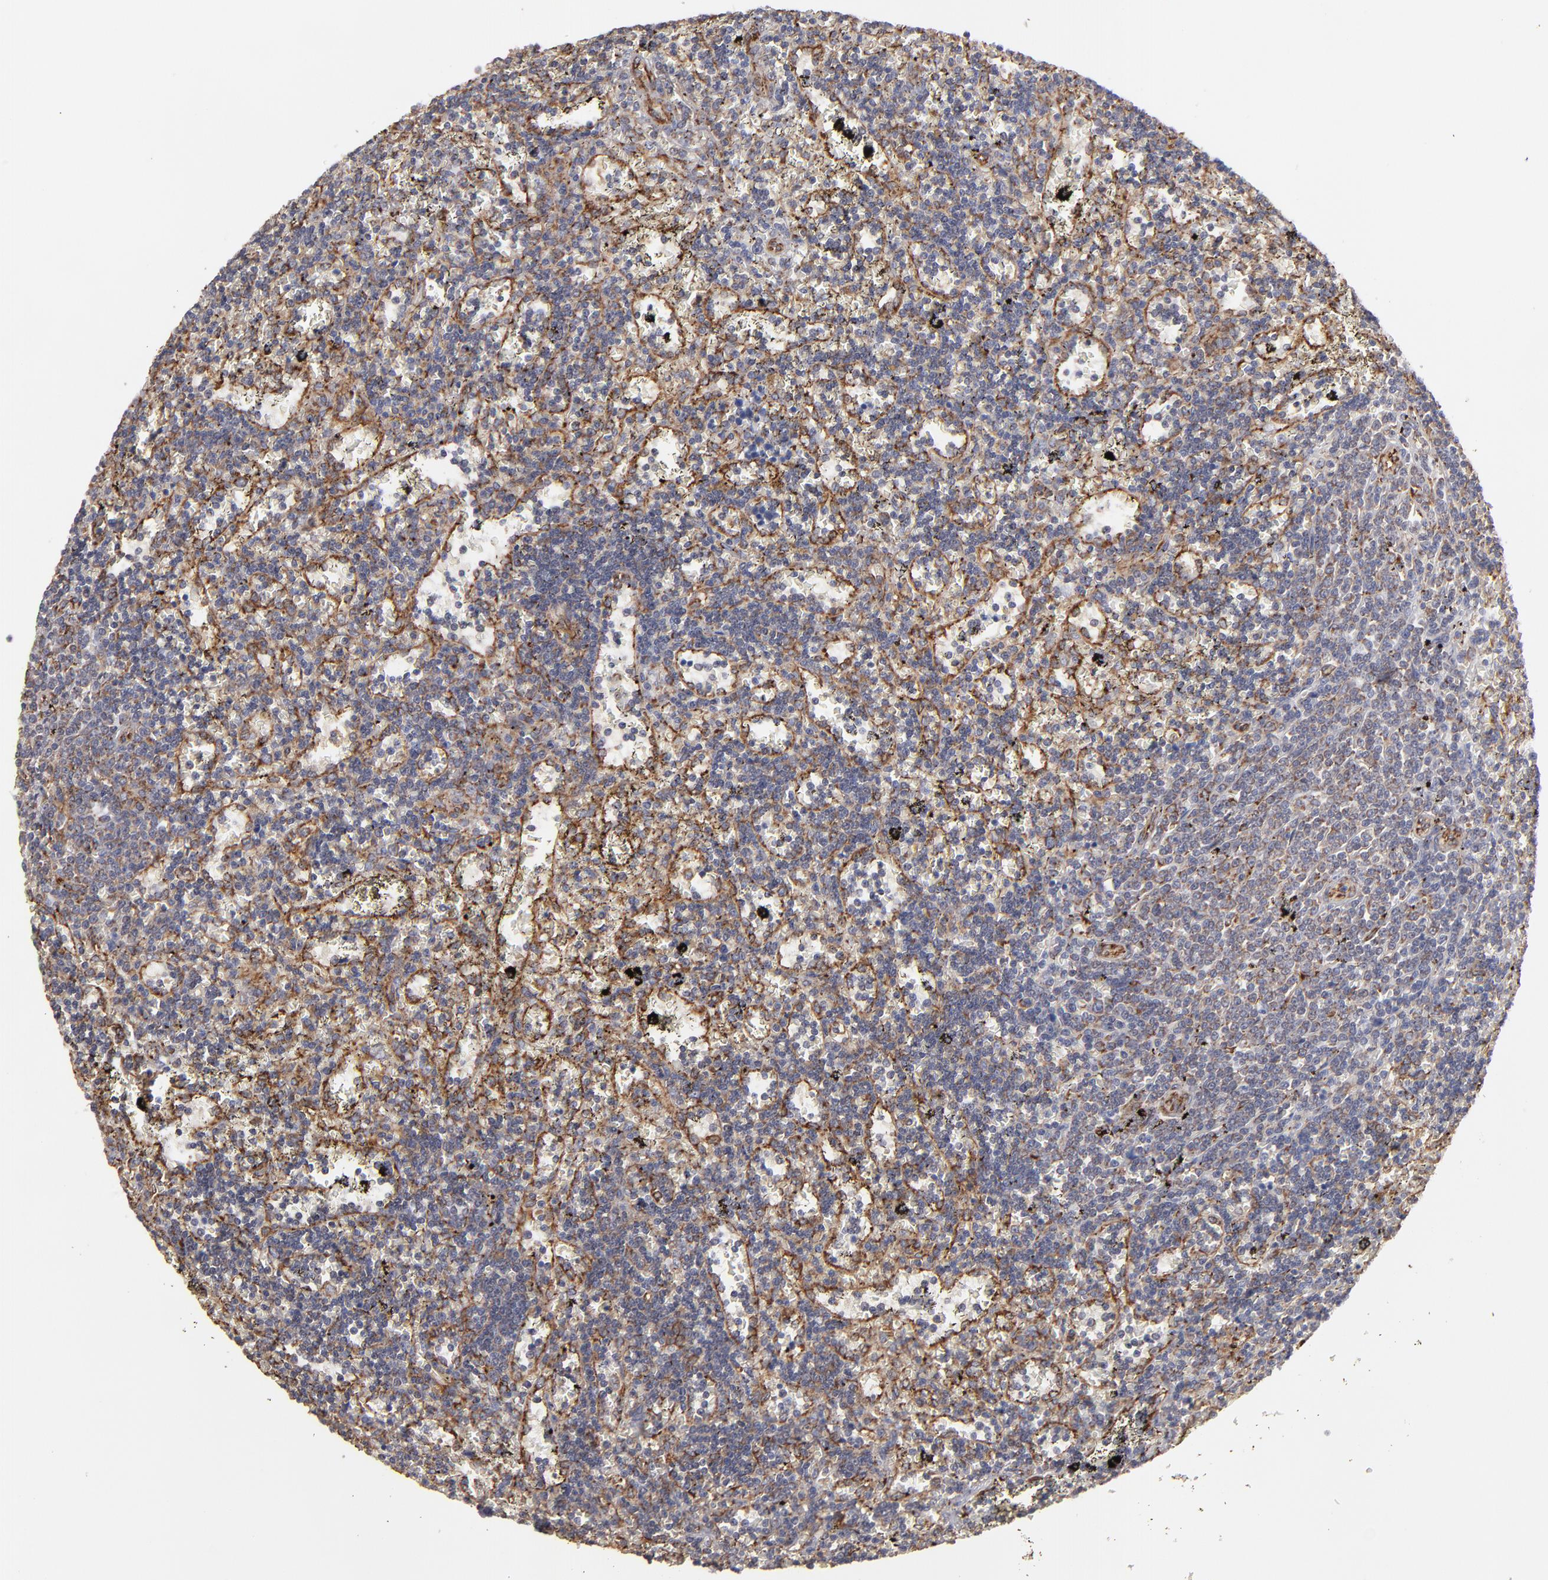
{"staining": {"intensity": "negative", "quantity": "none", "location": "none"}, "tissue": "lymphoma", "cell_type": "Tumor cells", "image_type": "cancer", "snomed": [{"axis": "morphology", "description": "Malignant lymphoma, non-Hodgkin's type, Low grade"}, {"axis": "topography", "description": "Spleen"}], "caption": "The histopathology image shows no significant expression in tumor cells of lymphoma.", "gene": "KTN1", "patient": {"sex": "male", "age": 60}}